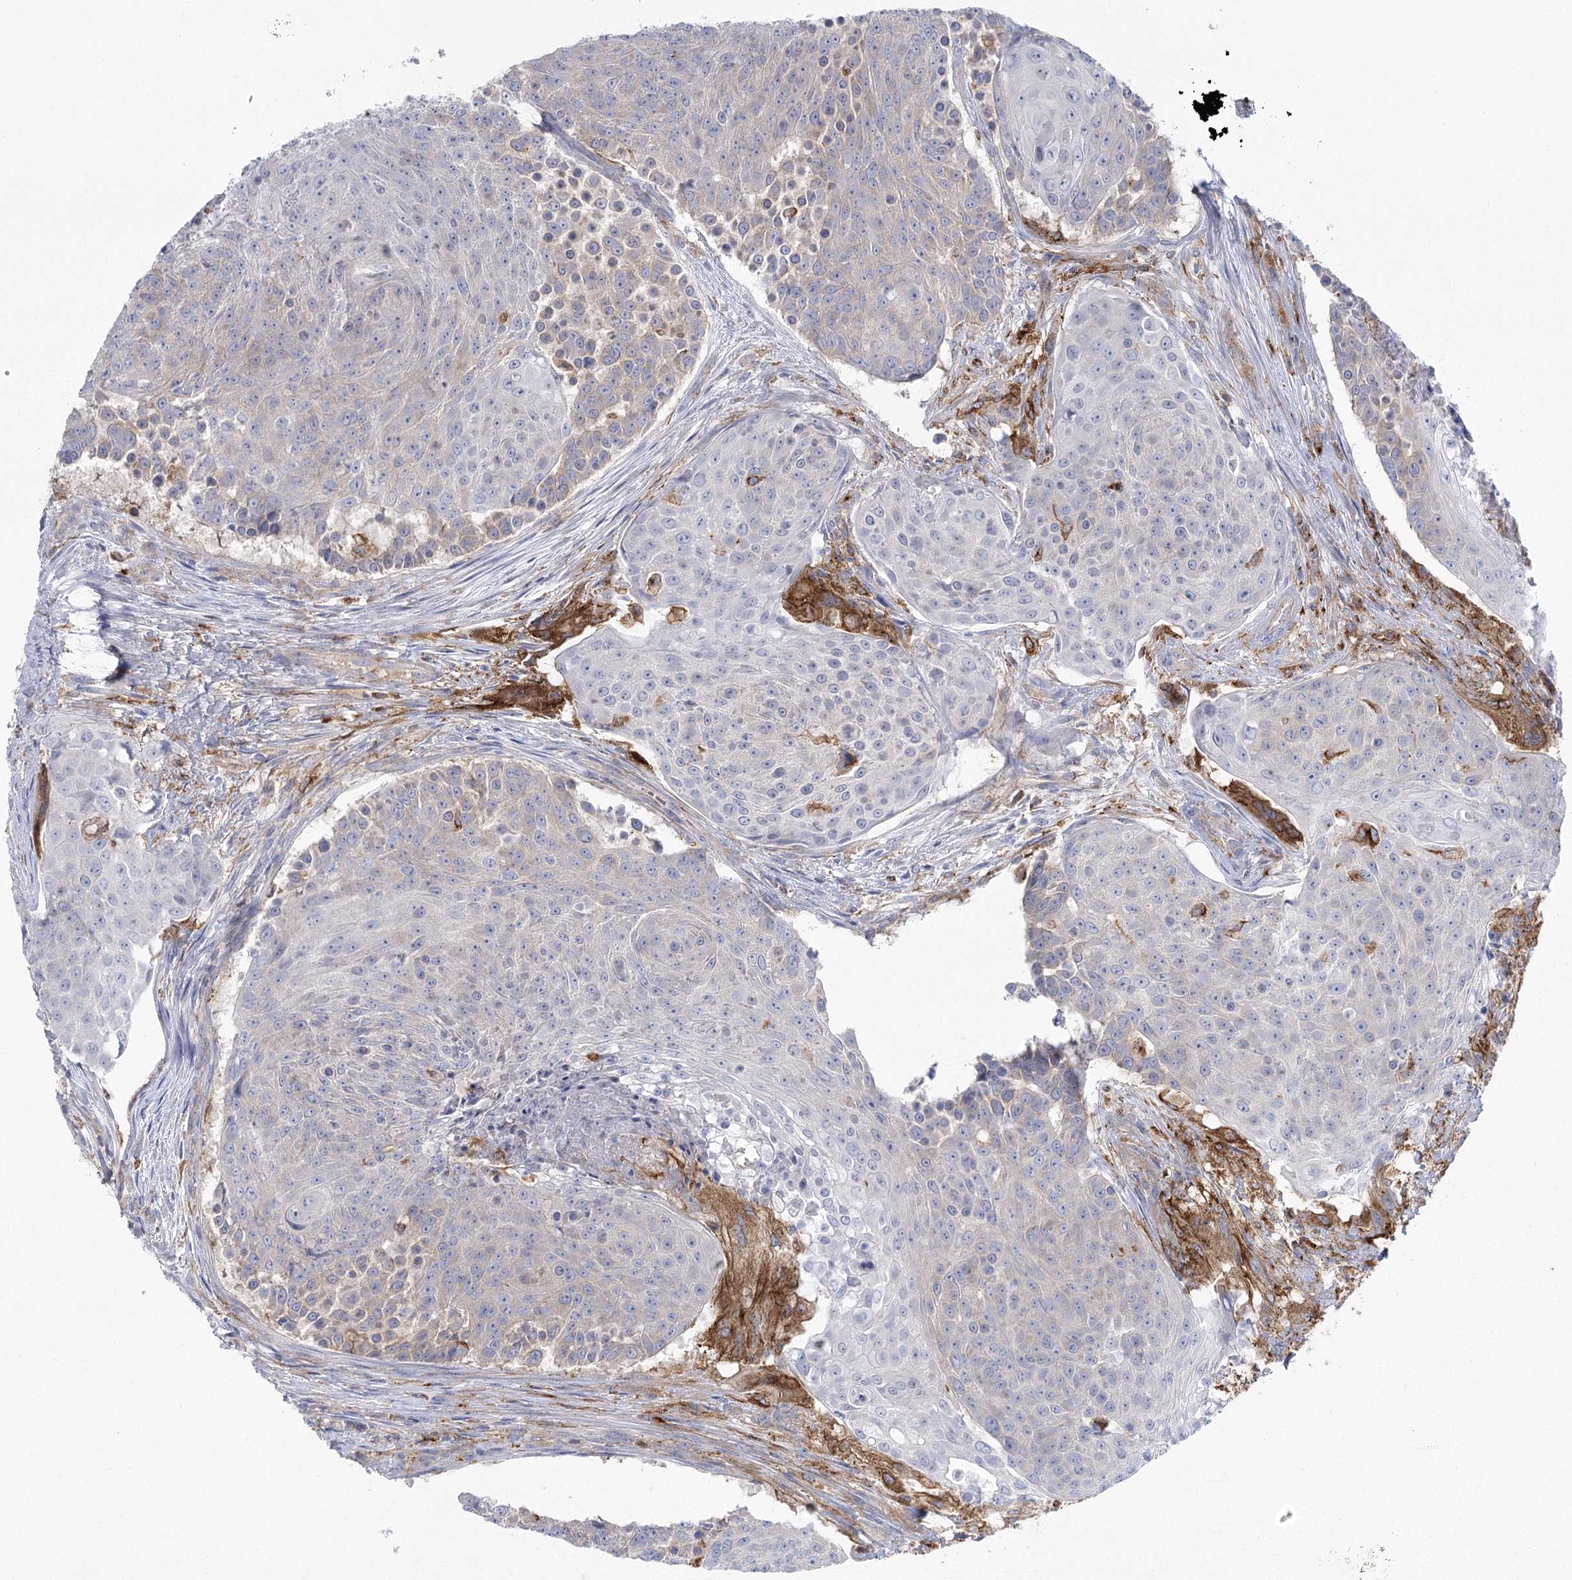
{"staining": {"intensity": "negative", "quantity": "none", "location": "none"}, "tissue": "urothelial cancer", "cell_type": "Tumor cells", "image_type": "cancer", "snomed": [{"axis": "morphology", "description": "Urothelial carcinoma, High grade"}, {"axis": "topography", "description": "Urinary bladder"}], "caption": "Immunohistochemistry photomicrograph of human high-grade urothelial carcinoma stained for a protein (brown), which reveals no positivity in tumor cells.", "gene": "CCDC88A", "patient": {"sex": "female", "age": 63}}